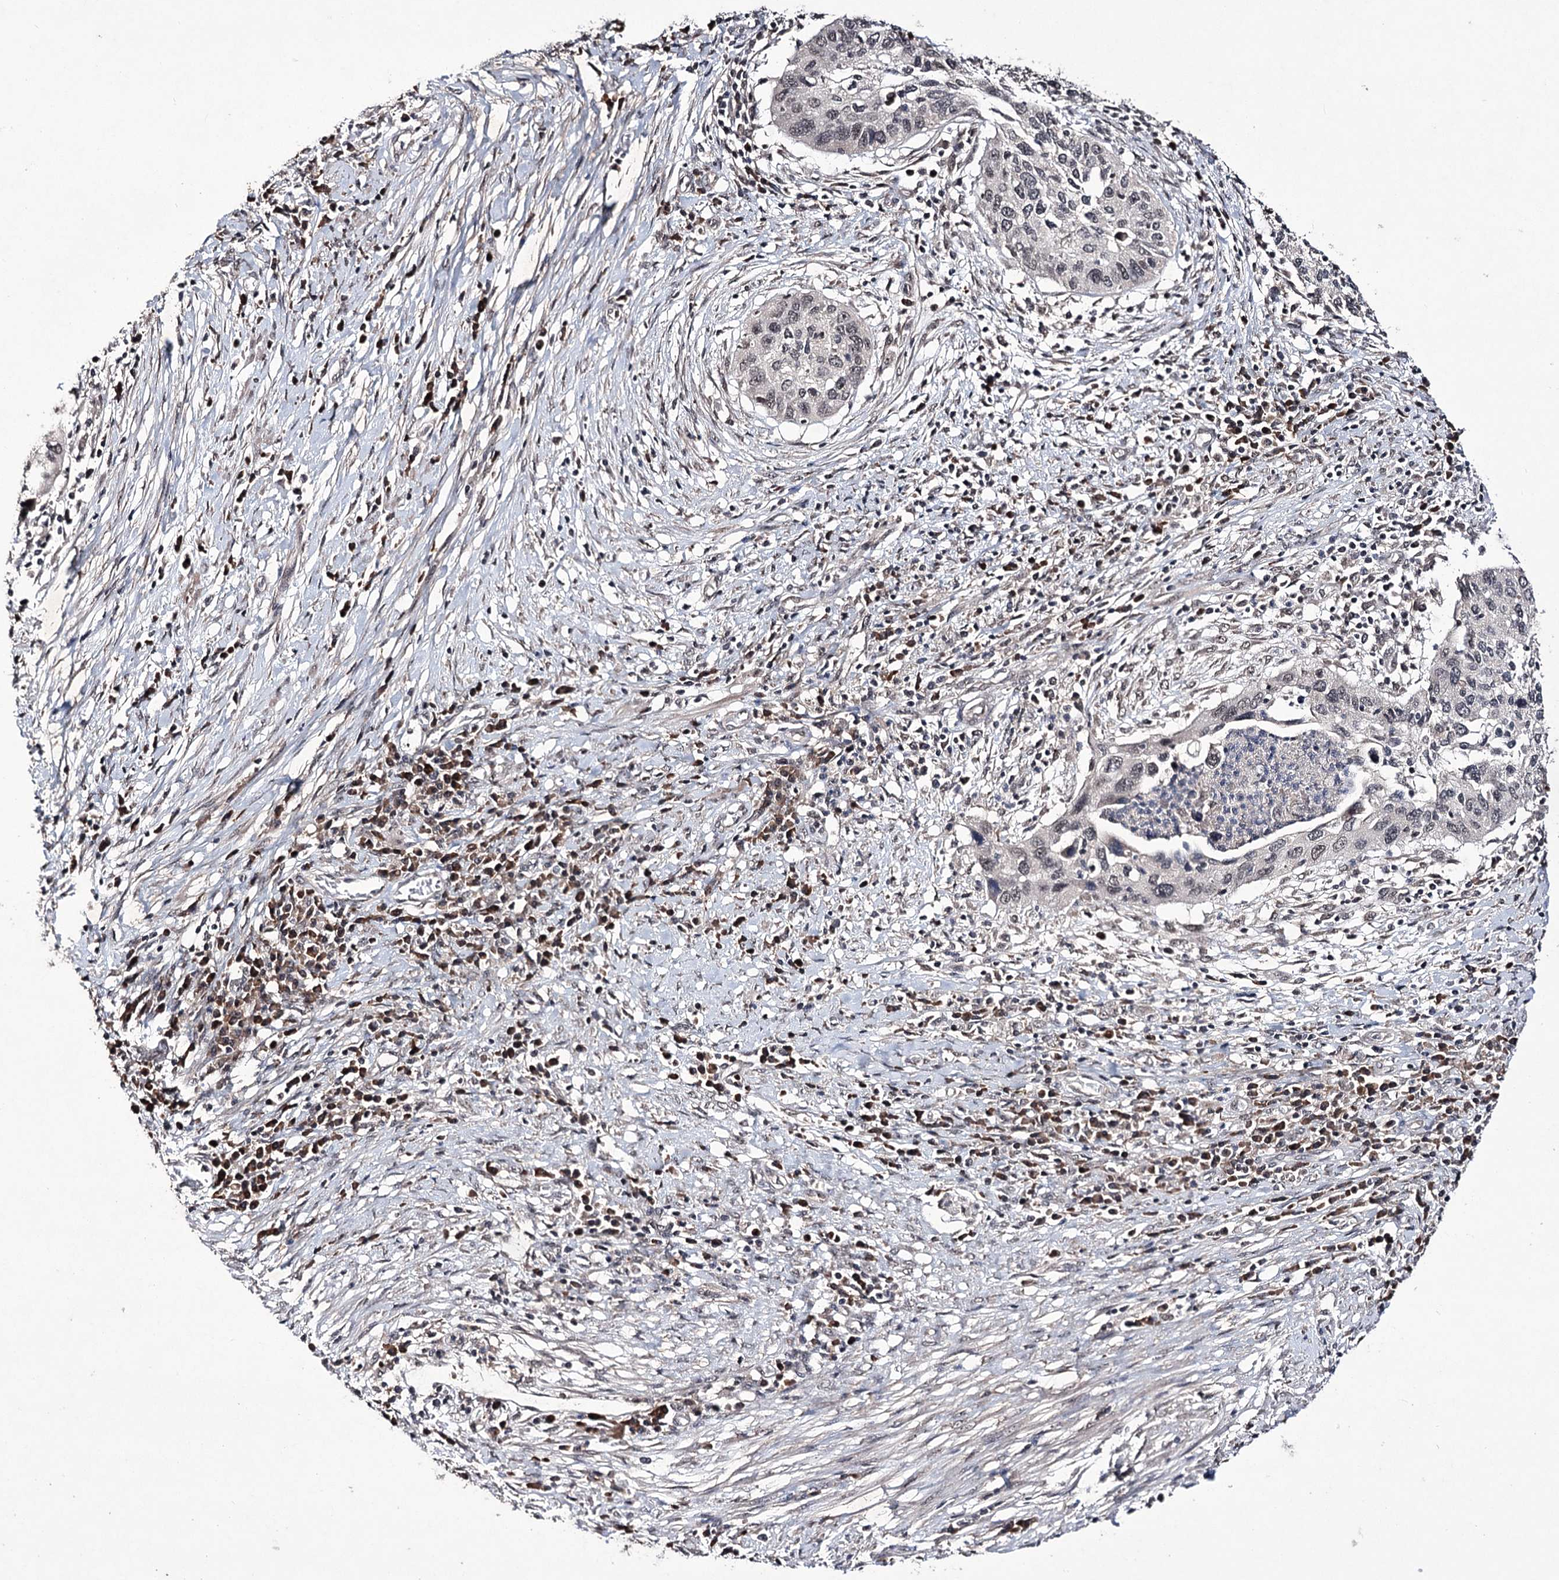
{"staining": {"intensity": "weak", "quantity": "<25%", "location": "nuclear"}, "tissue": "cervical cancer", "cell_type": "Tumor cells", "image_type": "cancer", "snomed": [{"axis": "morphology", "description": "Squamous cell carcinoma, NOS"}, {"axis": "topography", "description": "Cervix"}], "caption": "A histopathology image of human cervical cancer is negative for staining in tumor cells. Nuclei are stained in blue.", "gene": "VGLL4", "patient": {"sex": "female", "age": 38}}